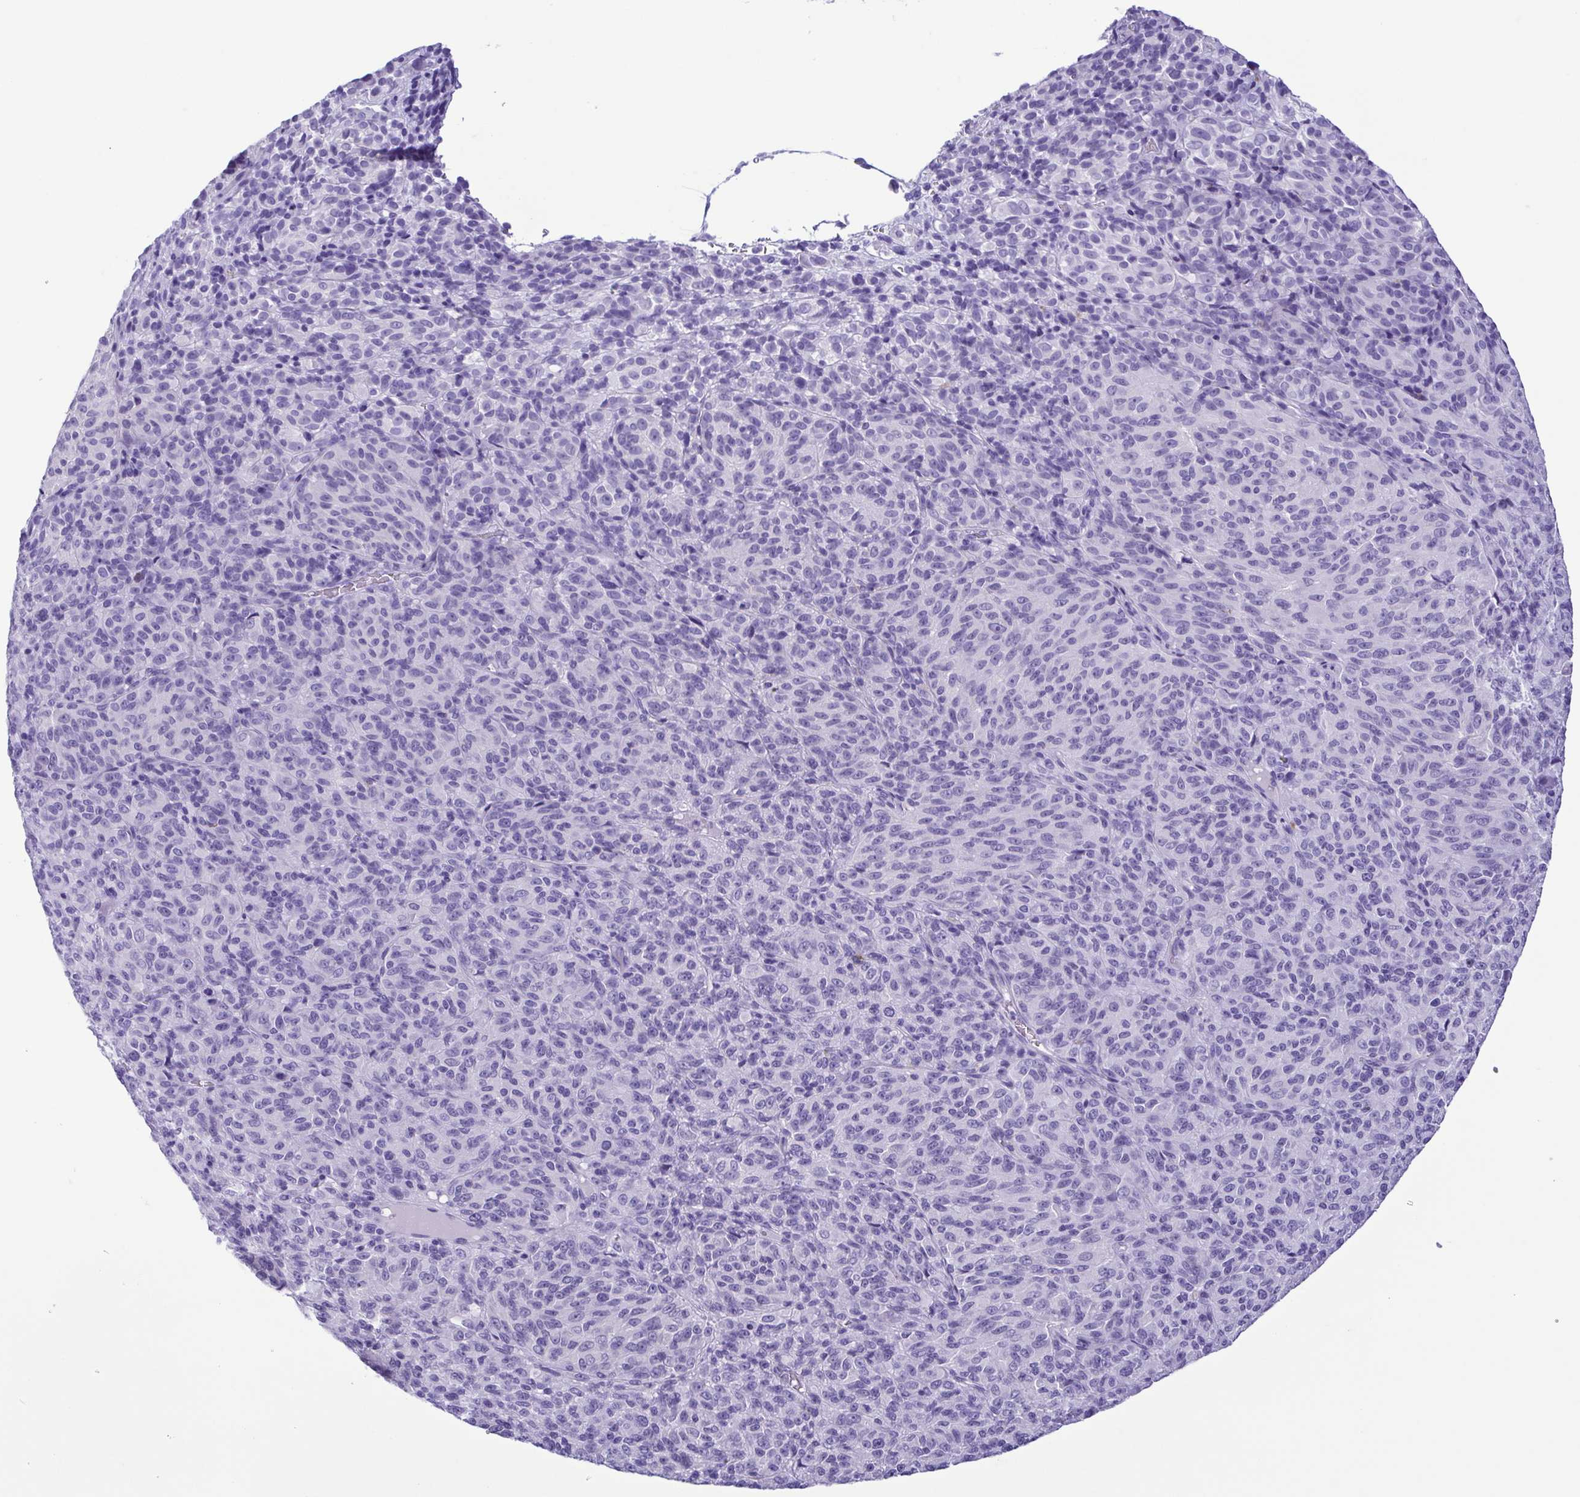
{"staining": {"intensity": "negative", "quantity": "none", "location": "none"}, "tissue": "melanoma", "cell_type": "Tumor cells", "image_type": "cancer", "snomed": [{"axis": "morphology", "description": "Malignant melanoma, Metastatic site"}, {"axis": "topography", "description": "Brain"}], "caption": "The micrograph displays no significant staining in tumor cells of melanoma.", "gene": "OVGP1", "patient": {"sex": "female", "age": 56}}